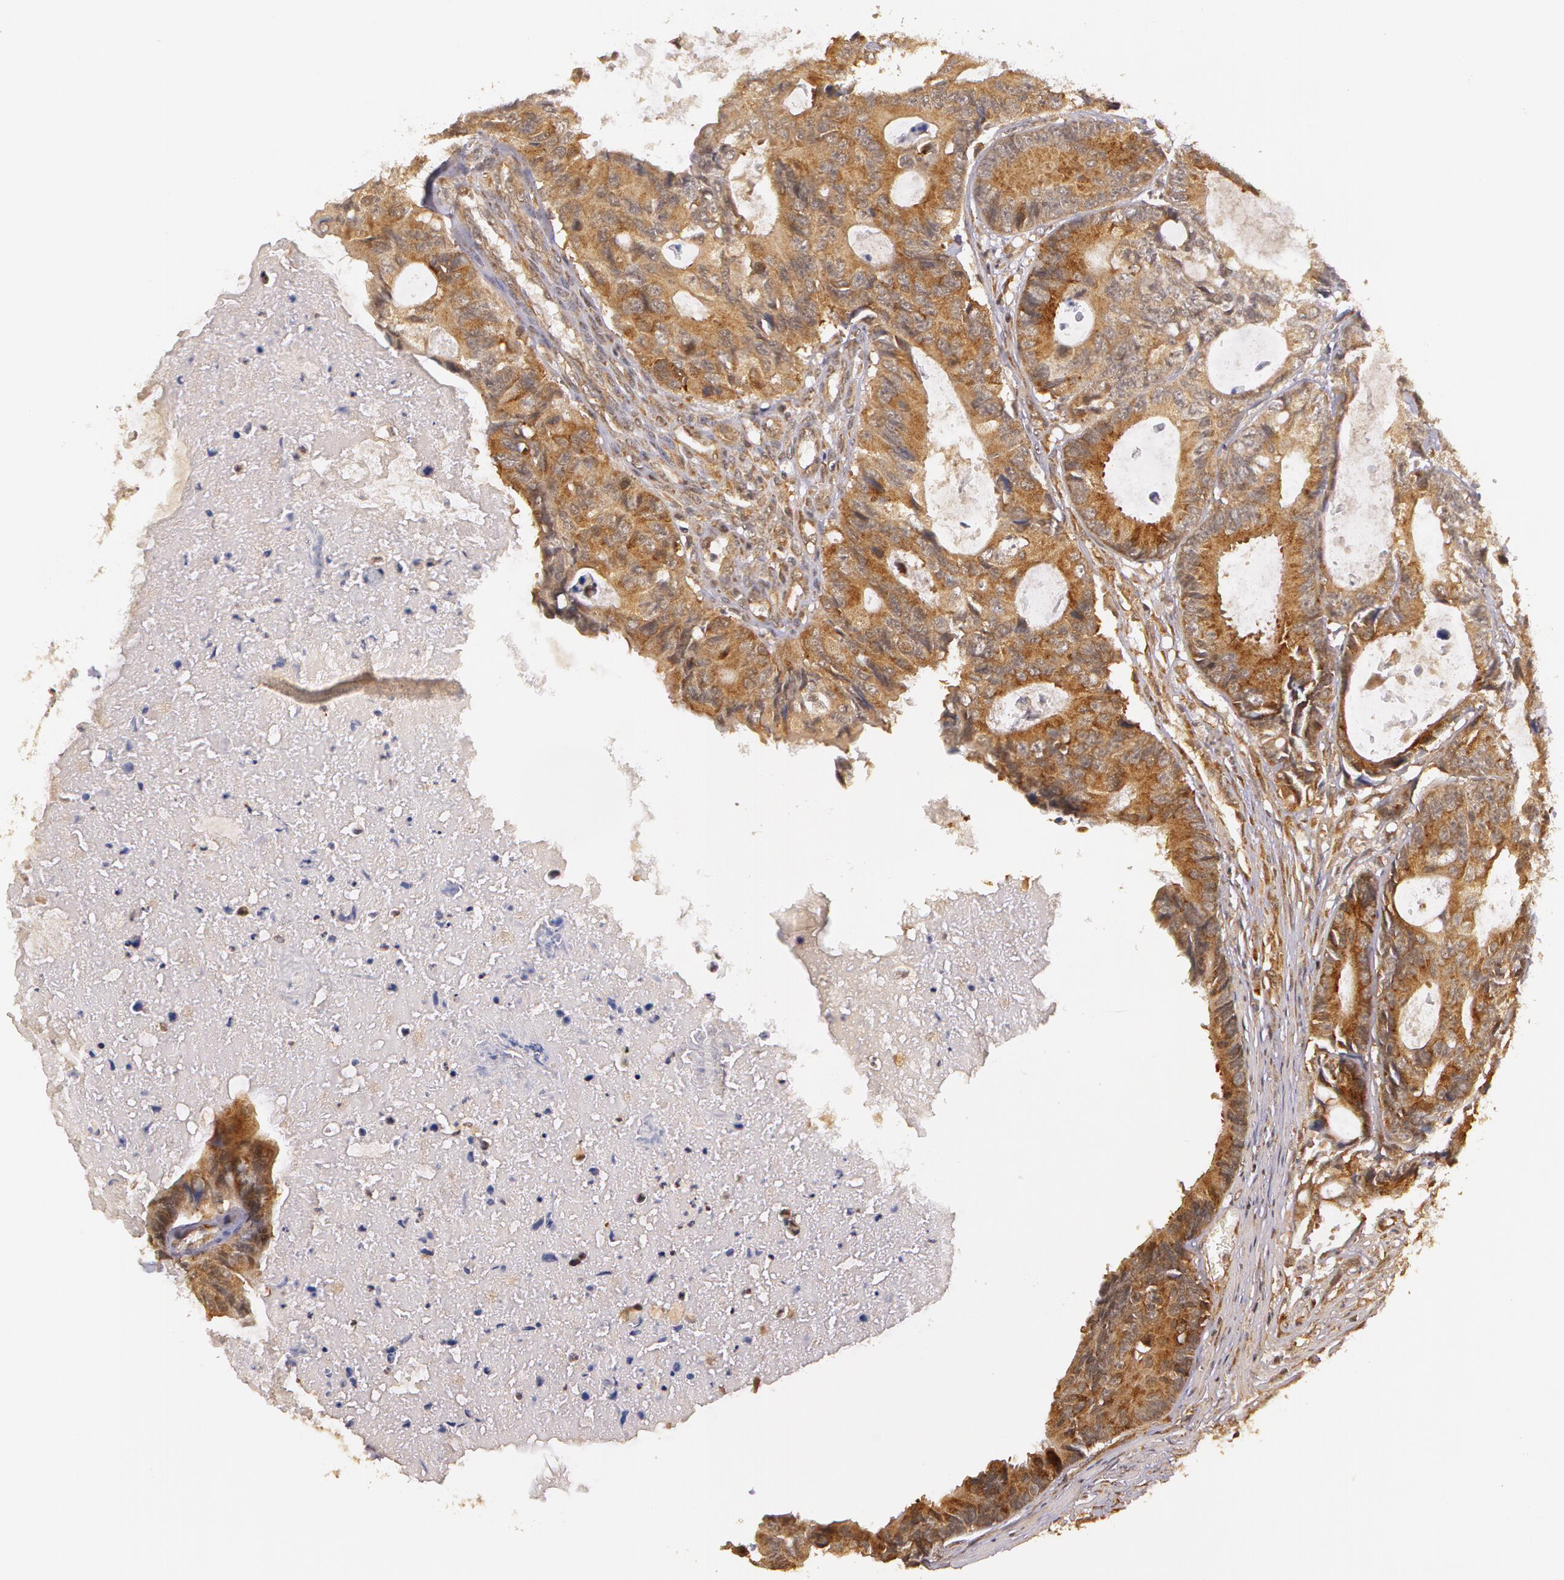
{"staining": {"intensity": "moderate", "quantity": ">75%", "location": "cytoplasmic/membranous"}, "tissue": "colorectal cancer", "cell_type": "Tumor cells", "image_type": "cancer", "snomed": [{"axis": "morphology", "description": "Adenocarcinoma, NOS"}, {"axis": "topography", "description": "Rectum"}], "caption": "Protein expression analysis of colorectal cancer (adenocarcinoma) displays moderate cytoplasmic/membranous expression in approximately >75% of tumor cells.", "gene": "ASCC2", "patient": {"sex": "female", "age": 98}}